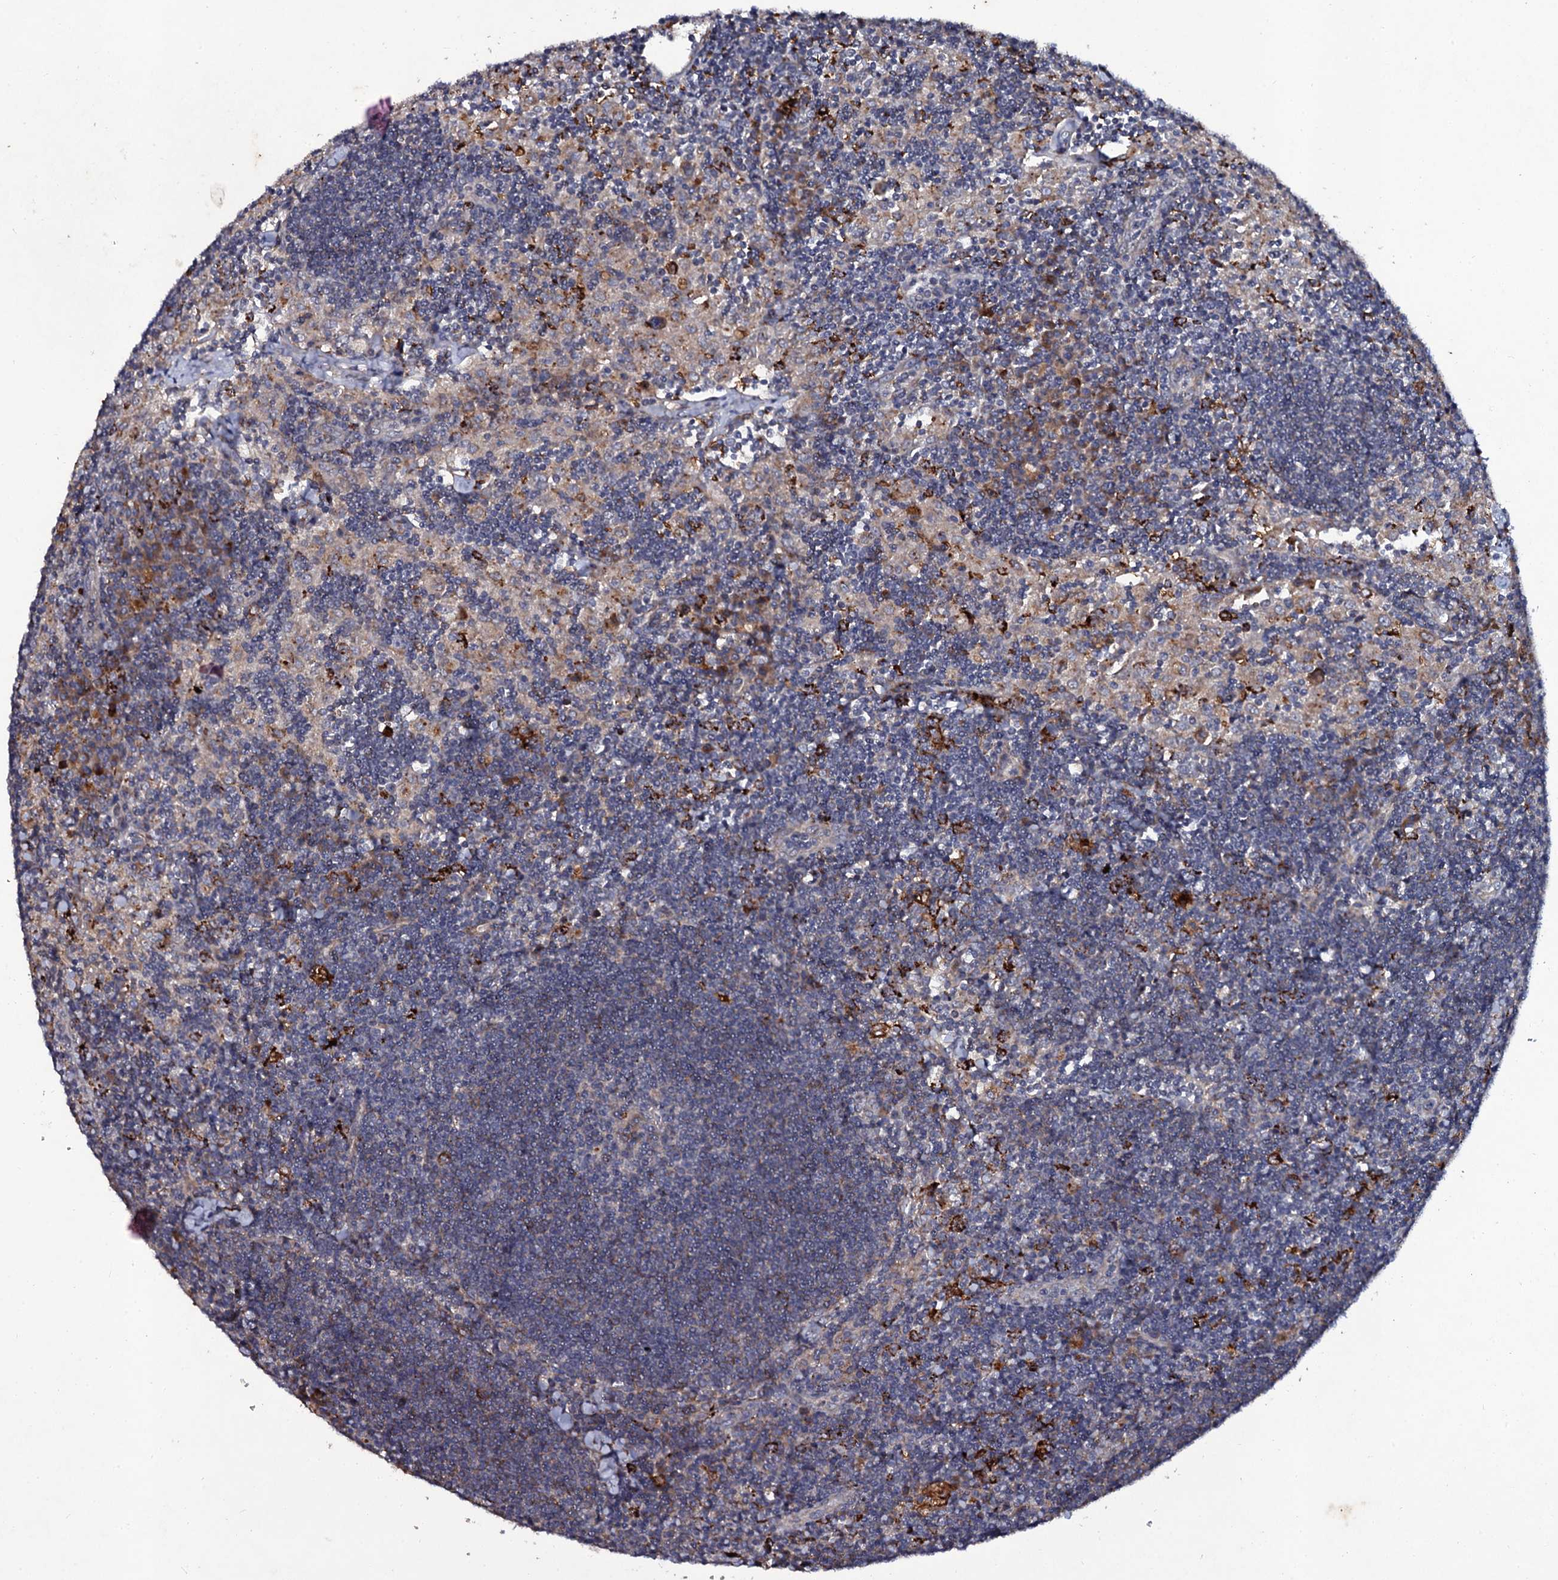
{"staining": {"intensity": "weak", "quantity": "<25%", "location": "cytoplasmic/membranous"}, "tissue": "lymph node", "cell_type": "Germinal center cells", "image_type": "normal", "snomed": [{"axis": "morphology", "description": "Normal tissue, NOS"}, {"axis": "topography", "description": "Lymph node"}], "caption": "This micrograph is of normal lymph node stained with immunohistochemistry to label a protein in brown with the nuclei are counter-stained blue. There is no positivity in germinal center cells. (Stains: DAB (3,3'-diaminobenzidine) immunohistochemistry (IHC) with hematoxylin counter stain, Microscopy: brightfield microscopy at high magnification).", "gene": "LRRC28", "patient": {"sex": "male", "age": 24}}